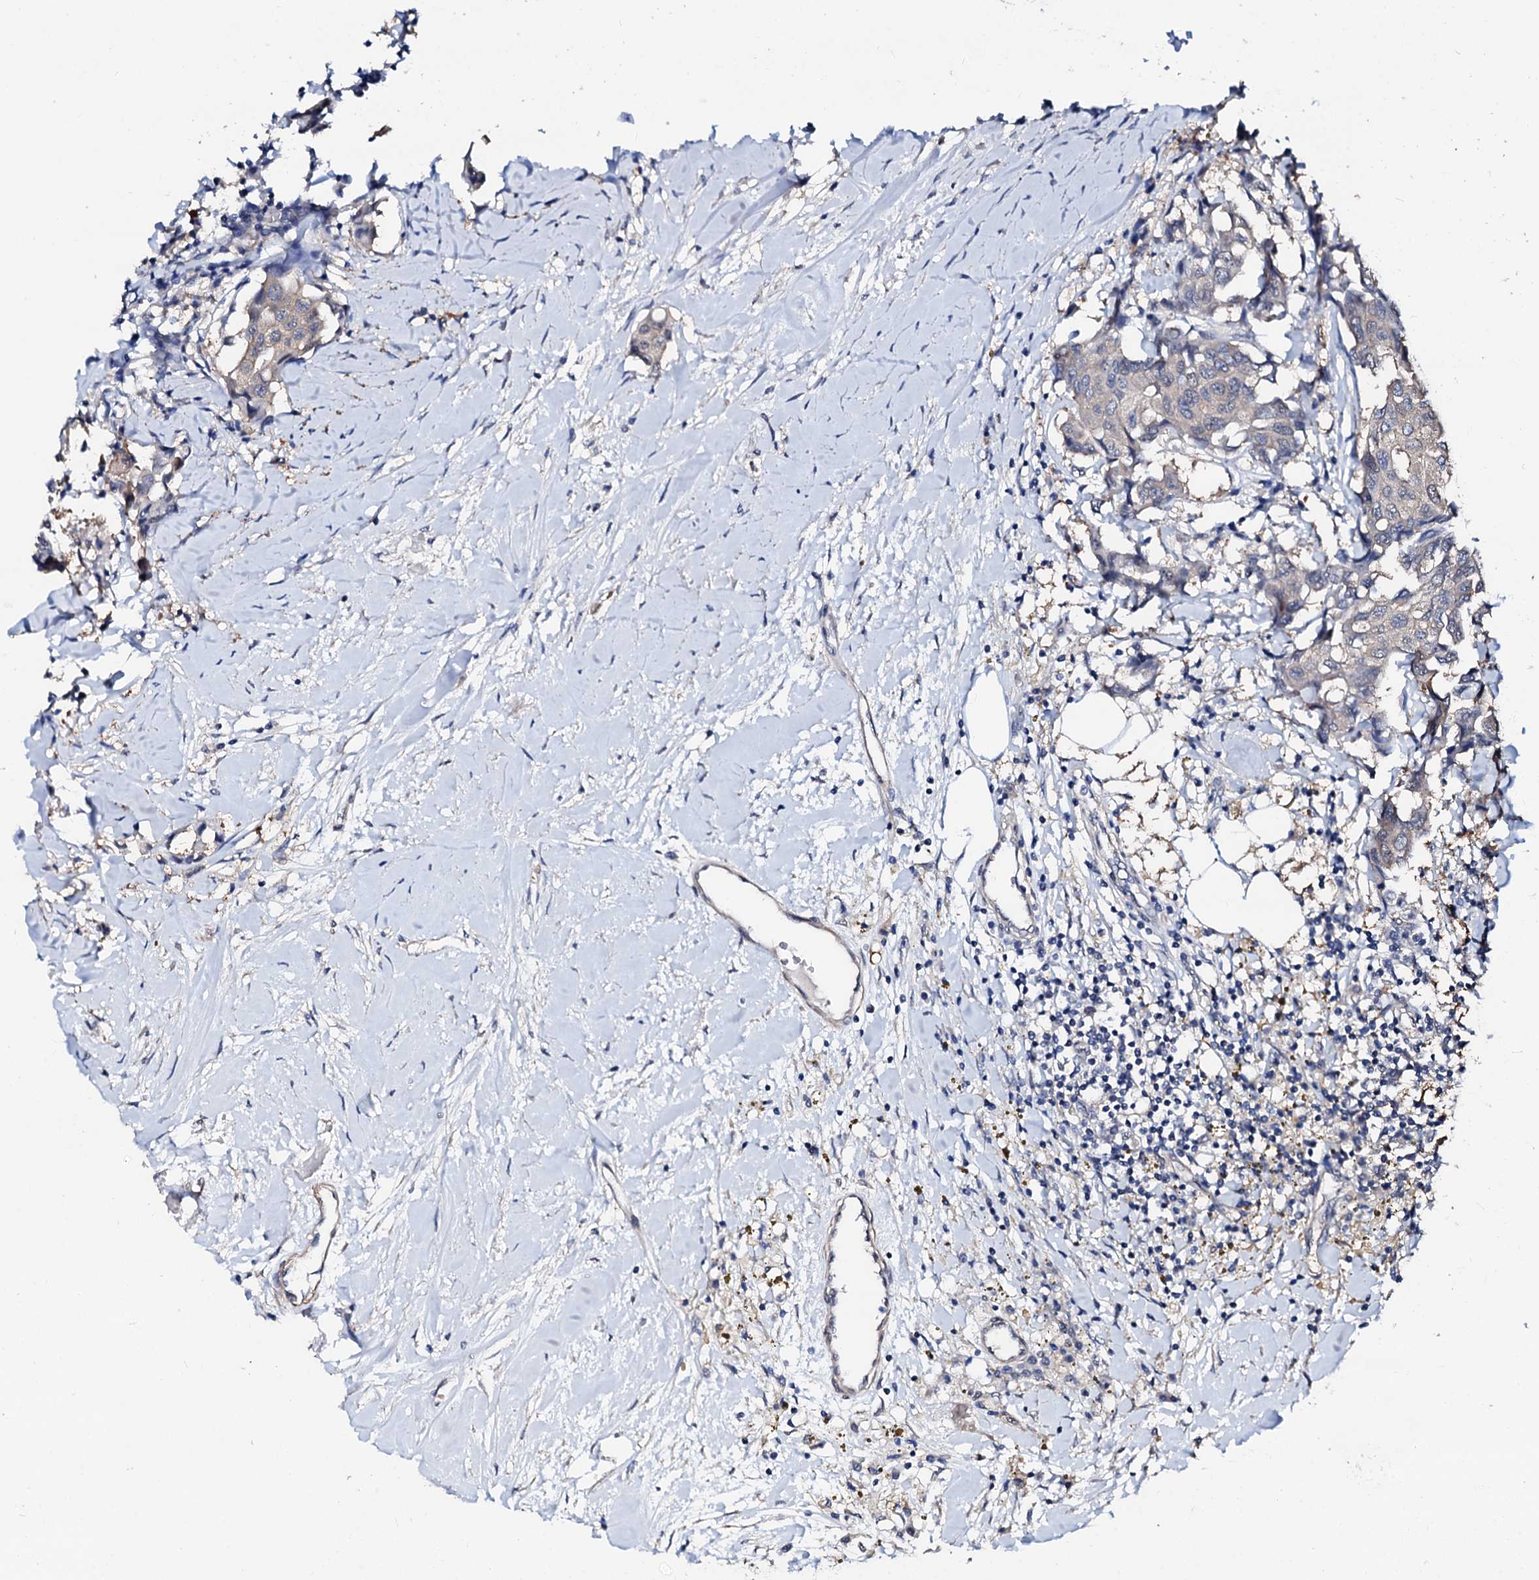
{"staining": {"intensity": "weak", "quantity": "<25%", "location": "cytoplasmic/membranous"}, "tissue": "breast cancer", "cell_type": "Tumor cells", "image_type": "cancer", "snomed": [{"axis": "morphology", "description": "Duct carcinoma"}, {"axis": "topography", "description": "Breast"}], "caption": "Immunohistochemistry of human breast cancer (infiltrating ductal carcinoma) reveals no positivity in tumor cells. (Immunohistochemistry (ihc), brightfield microscopy, high magnification).", "gene": "CSN2", "patient": {"sex": "female", "age": 80}}